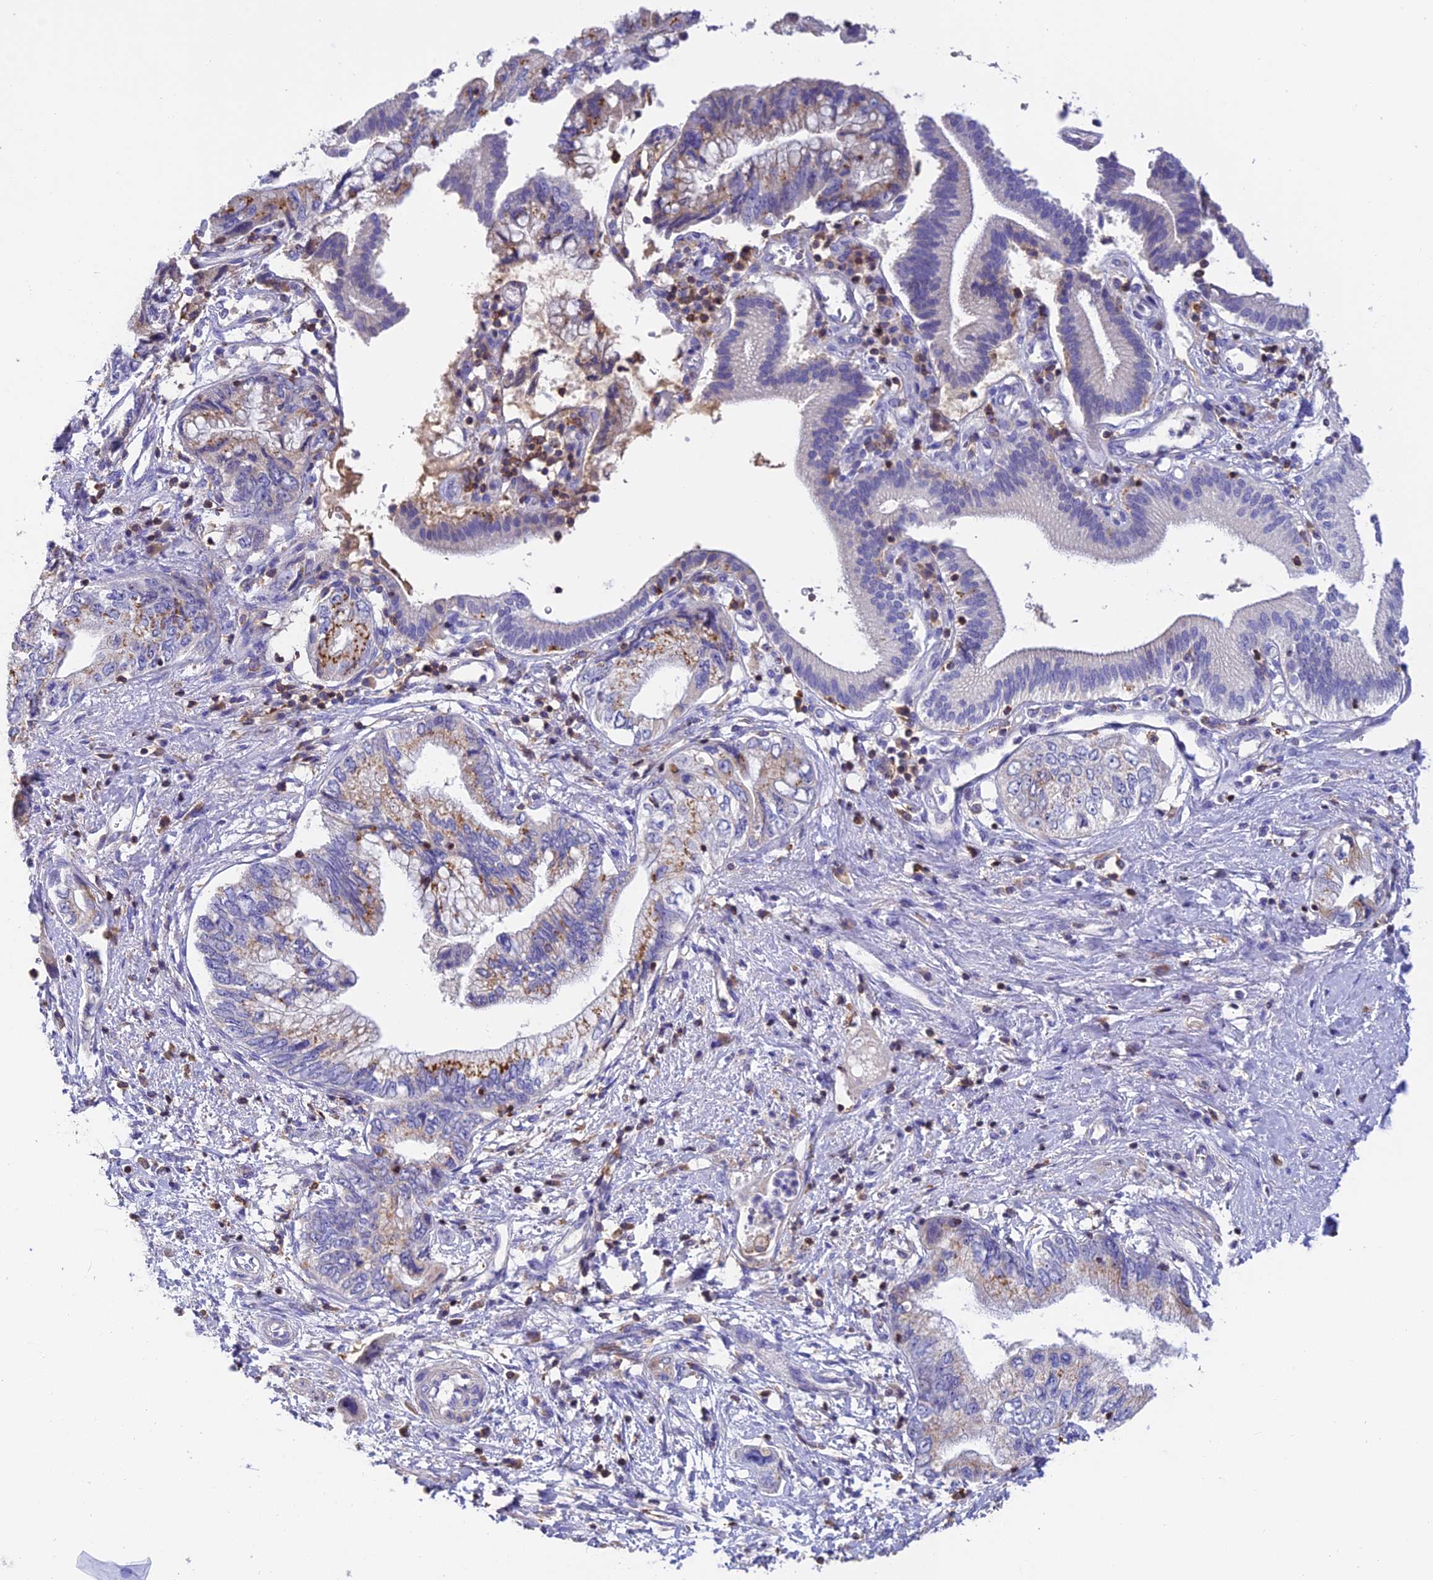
{"staining": {"intensity": "moderate", "quantity": "<25%", "location": "cytoplasmic/membranous"}, "tissue": "pancreatic cancer", "cell_type": "Tumor cells", "image_type": "cancer", "snomed": [{"axis": "morphology", "description": "Adenocarcinoma, NOS"}, {"axis": "topography", "description": "Pancreas"}], "caption": "An image showing moderate cytoplasmic/membranous positivity in about <25% of tumor cells in pancreatic cancer, as visualized by brown immunohistochemical staining.", "gene": "LPXN", "patient": {"sex": "female", "age": 73}}